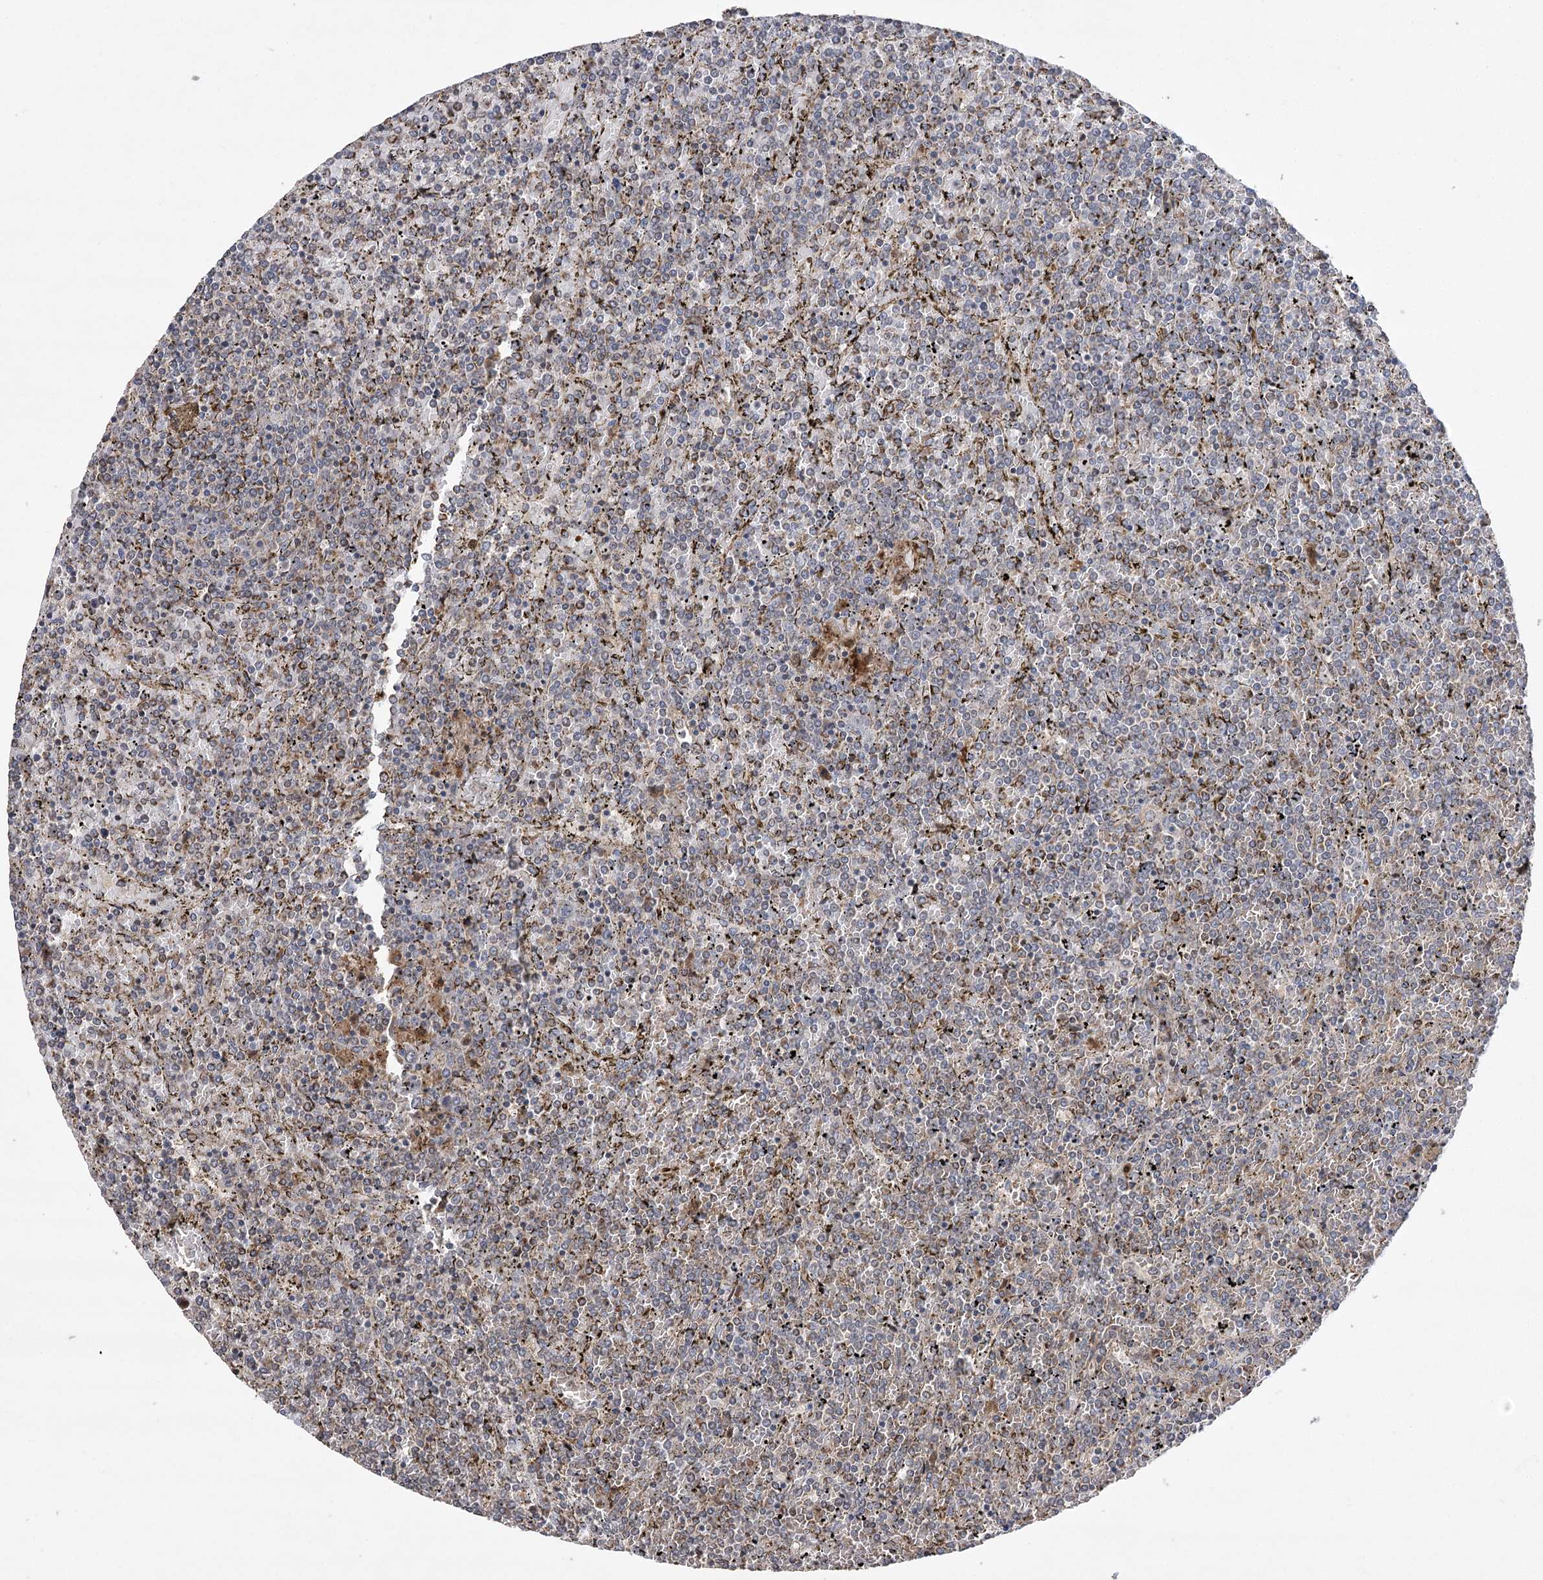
{"staining": {"intensity": "weak", "quantity": "25%-75%", "location": "cytoplasmic/membranous"}, "tissue": "lymphoma", "cell_type": "Tumor cells", "image_type": "cancer", "snomed": [{"axis": "morphology", "description": "Malignant lymphoma, non-Hodgkin's type, Low grade"}, {"axis": "topography", "description": "Spleen"}], "caption": "This is a micrograph of immunohistochemistry (IHC) staining of lymphoma, which shows weak expression in the cytoplasmic/membranous of tumor cells.", "gene": "OBSL1", "patient": {"sex": "female", "age": 19}}